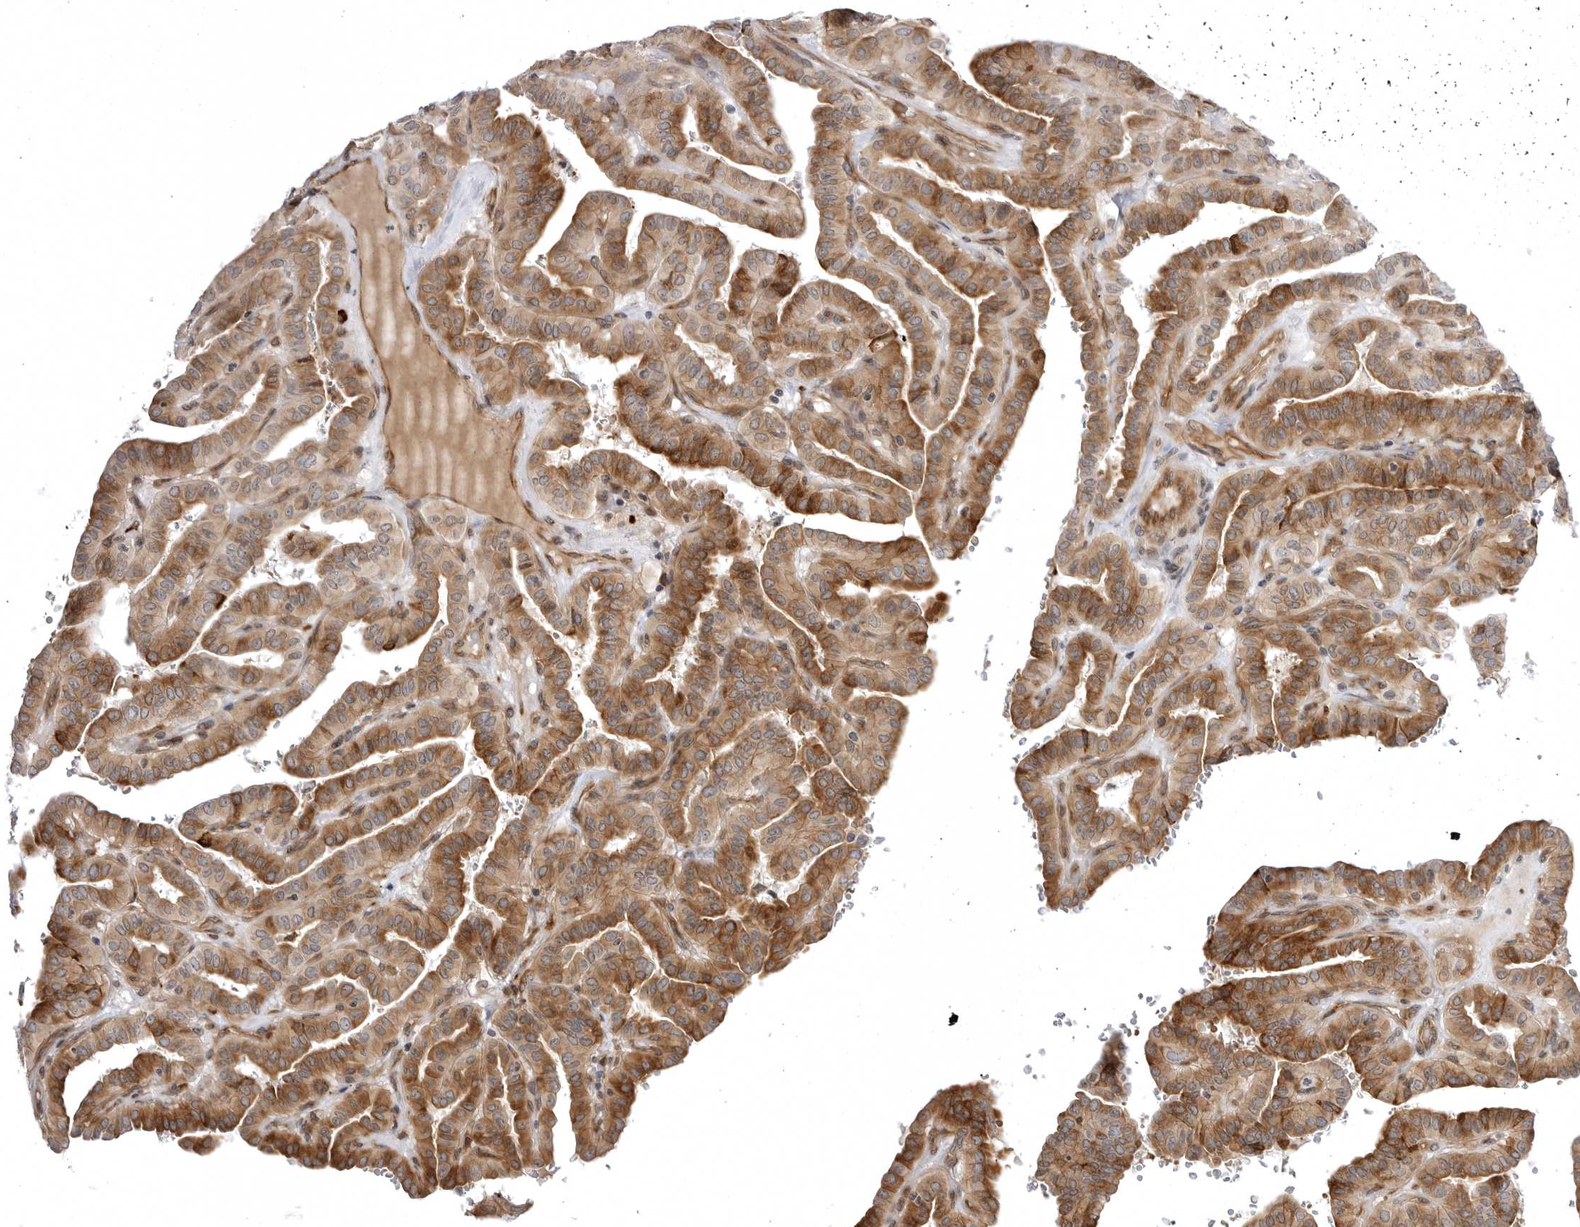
{"staining": {"intensity": "moderate", "quantity": ">75%", "location": "cytoplasmic/membranous"}, "tissue": "thyroid cancer", "cell_type": "Tumor cells", "image_type": "cancer", "snomed": [{"axis": "morphology", "description": "Papillary adenocarcinoma, NOS"}, {"axis": "topography", "description": "Thyroid gland"}], "caption": "Immunohistochemical staining of thyroid cancer (papillary adenocarcinoma) exhibits moderate cytoplasmic/membranous protein staining in about >75% of tumor cells.", "gene": "ARL5A", "patient": {"sex": "male", "age": 77}}